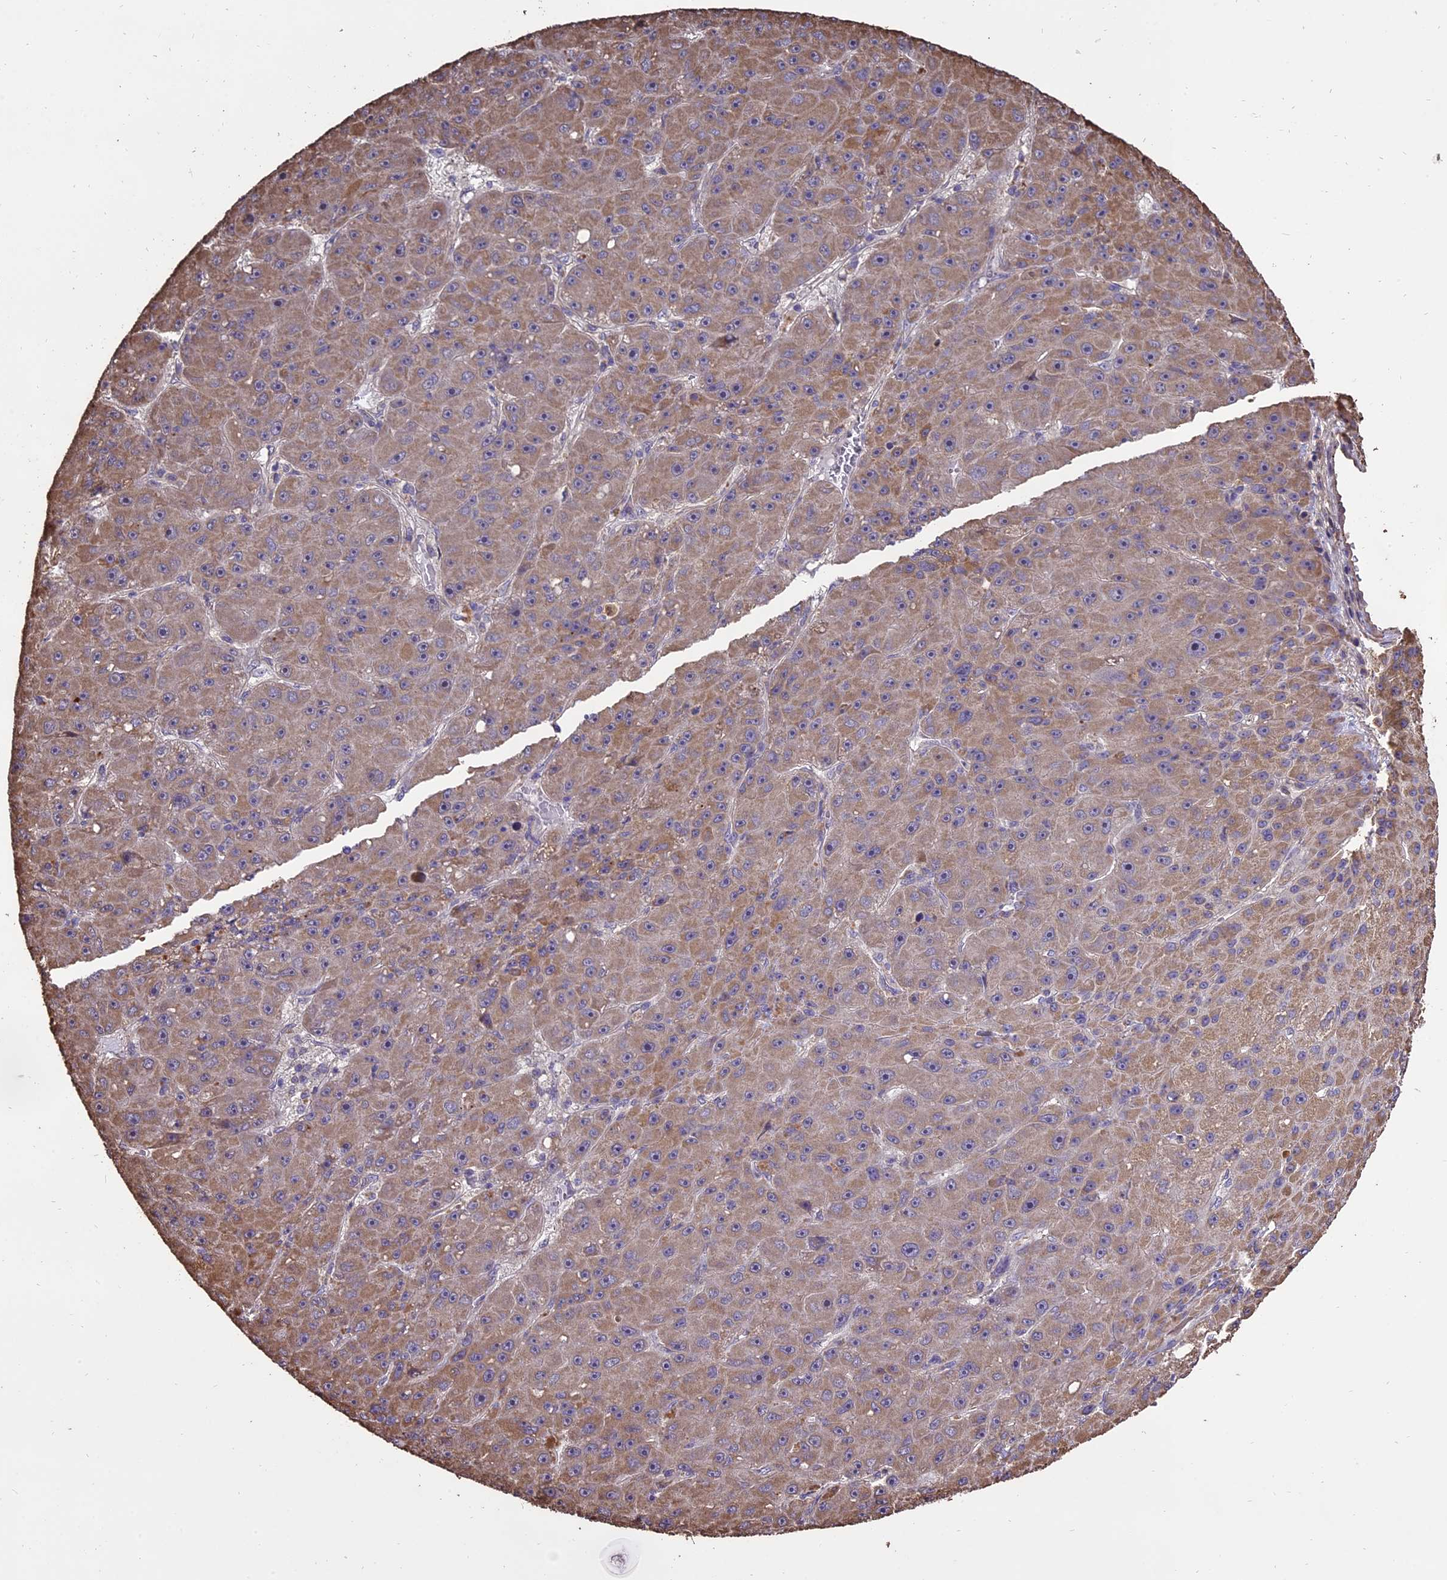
{"staining": {"intensity": "weak", "quantity": "25%-75%", "location": "cytoplasmic/membranous"}, "tissue": "liver cancer", "cell_type": "Tumor cells", "image_type": "cancer", "snomed": [{"axis": "morphology", "description": "Carcinoma, Hepatocellular, NOS"}, {"axis": "topography", "description": "Liver"}], "caption": "There is low levels of weak cytoplasmic/membranous expression in tumor cells of liver cancer (hepatocellular carcinoma), as demonstrated by immunohistochemical staining (brown color).", "gene": "PGPEP1L", "patient": {"sex": "male", "age": 67}}